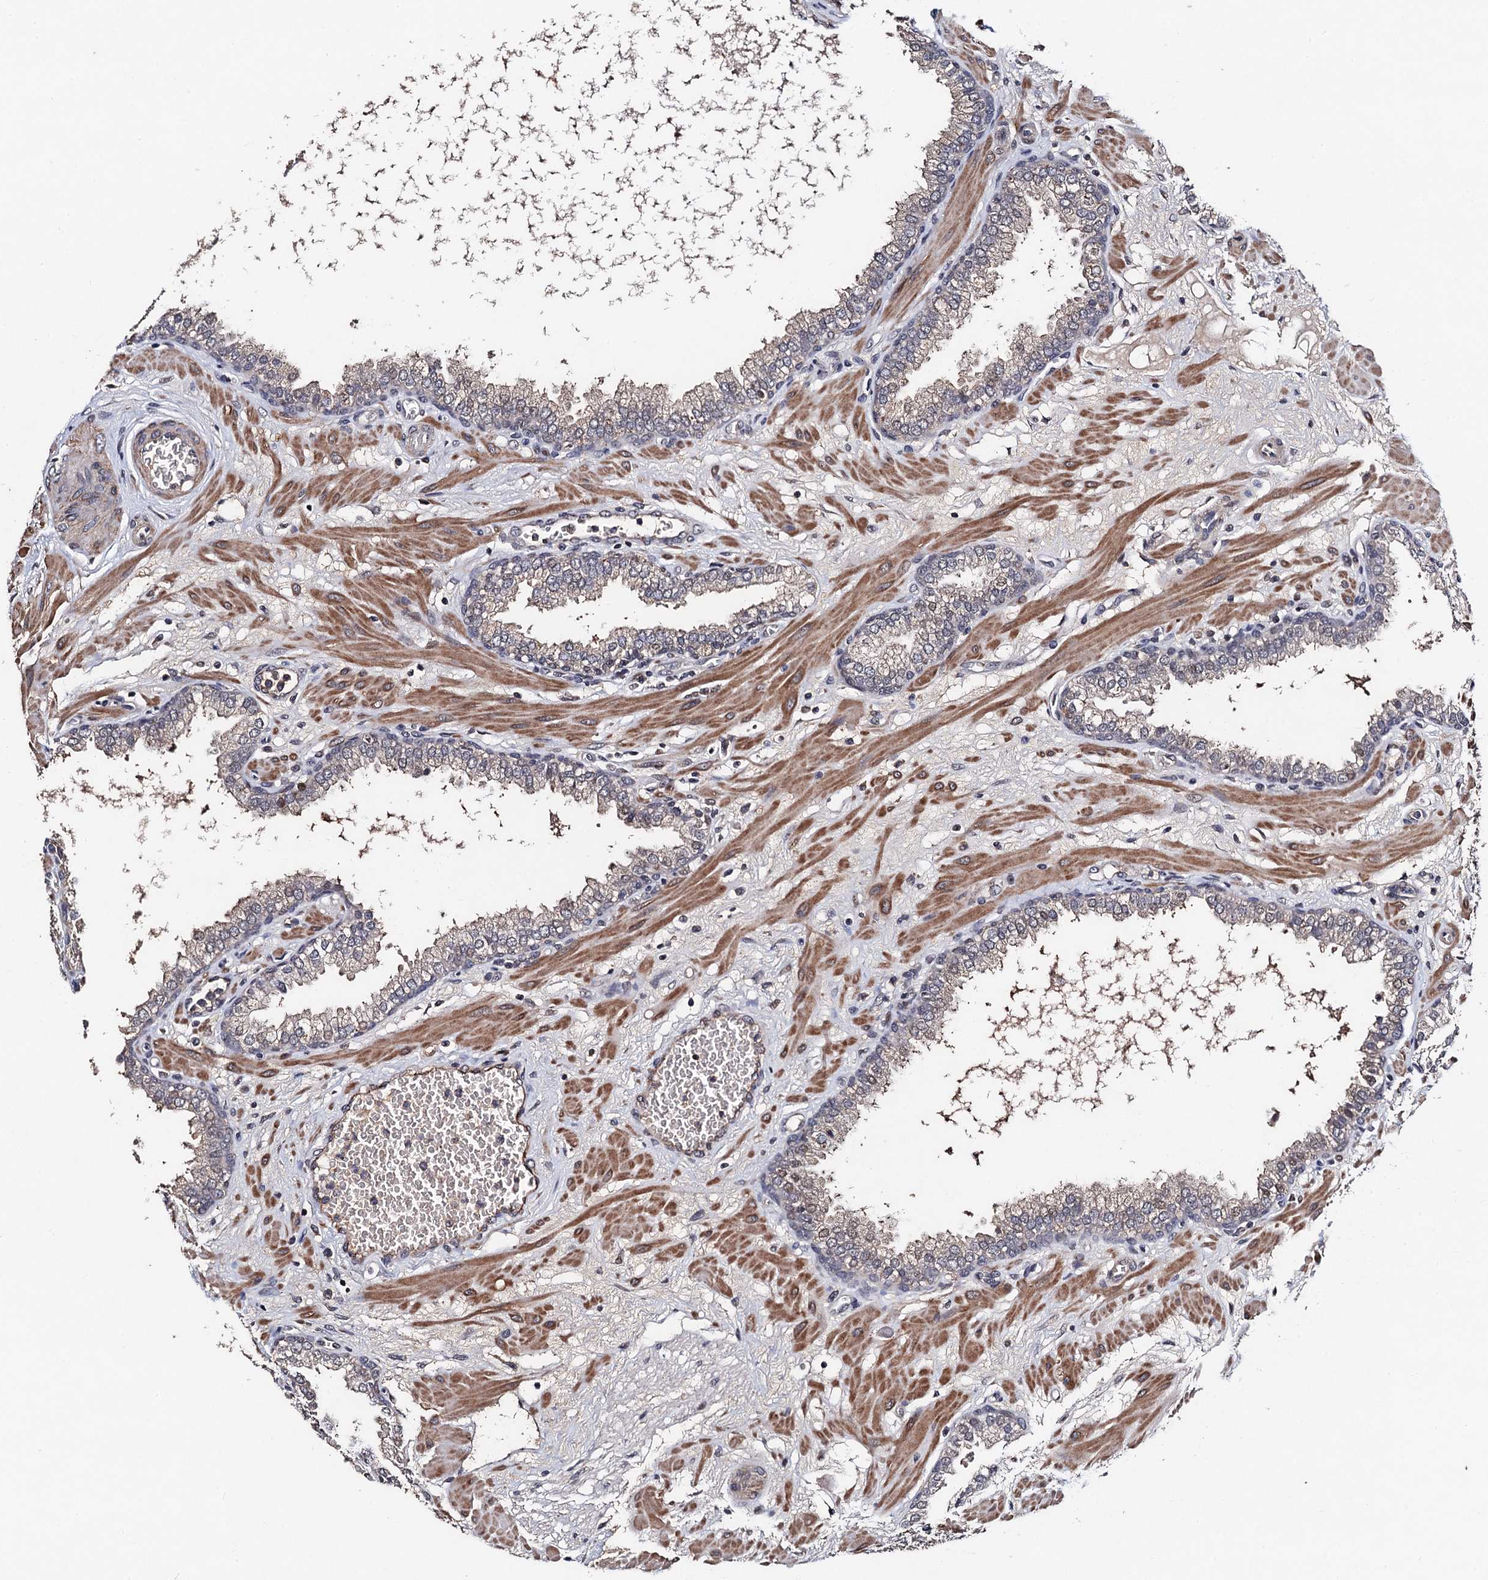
{"staining": {"intensity": "weak", "quantity": "<25%", "location": "cytoplasmic/membranous"}, "tissue": "prostate", "cell_type": "Glandular cells", "image_type": "normal", "snomed": [{"axis": "morphology", "description": "Normal tissue, NOS"}, {"axis": "morphology", "description": "Urothelial carcinoma, Low grade"}, {"axis": "topography", "description": "Urinary bladder"}, {"axis": "topography", "description": "Prostate"}], "caption": "Immunohistochemistry of unremarkable human prostate demonstrates no expression in glandular cells. Nuclei are stained in blue.", "gene": "PPTC7", "patient": {"sex": "male", "age": 60}}